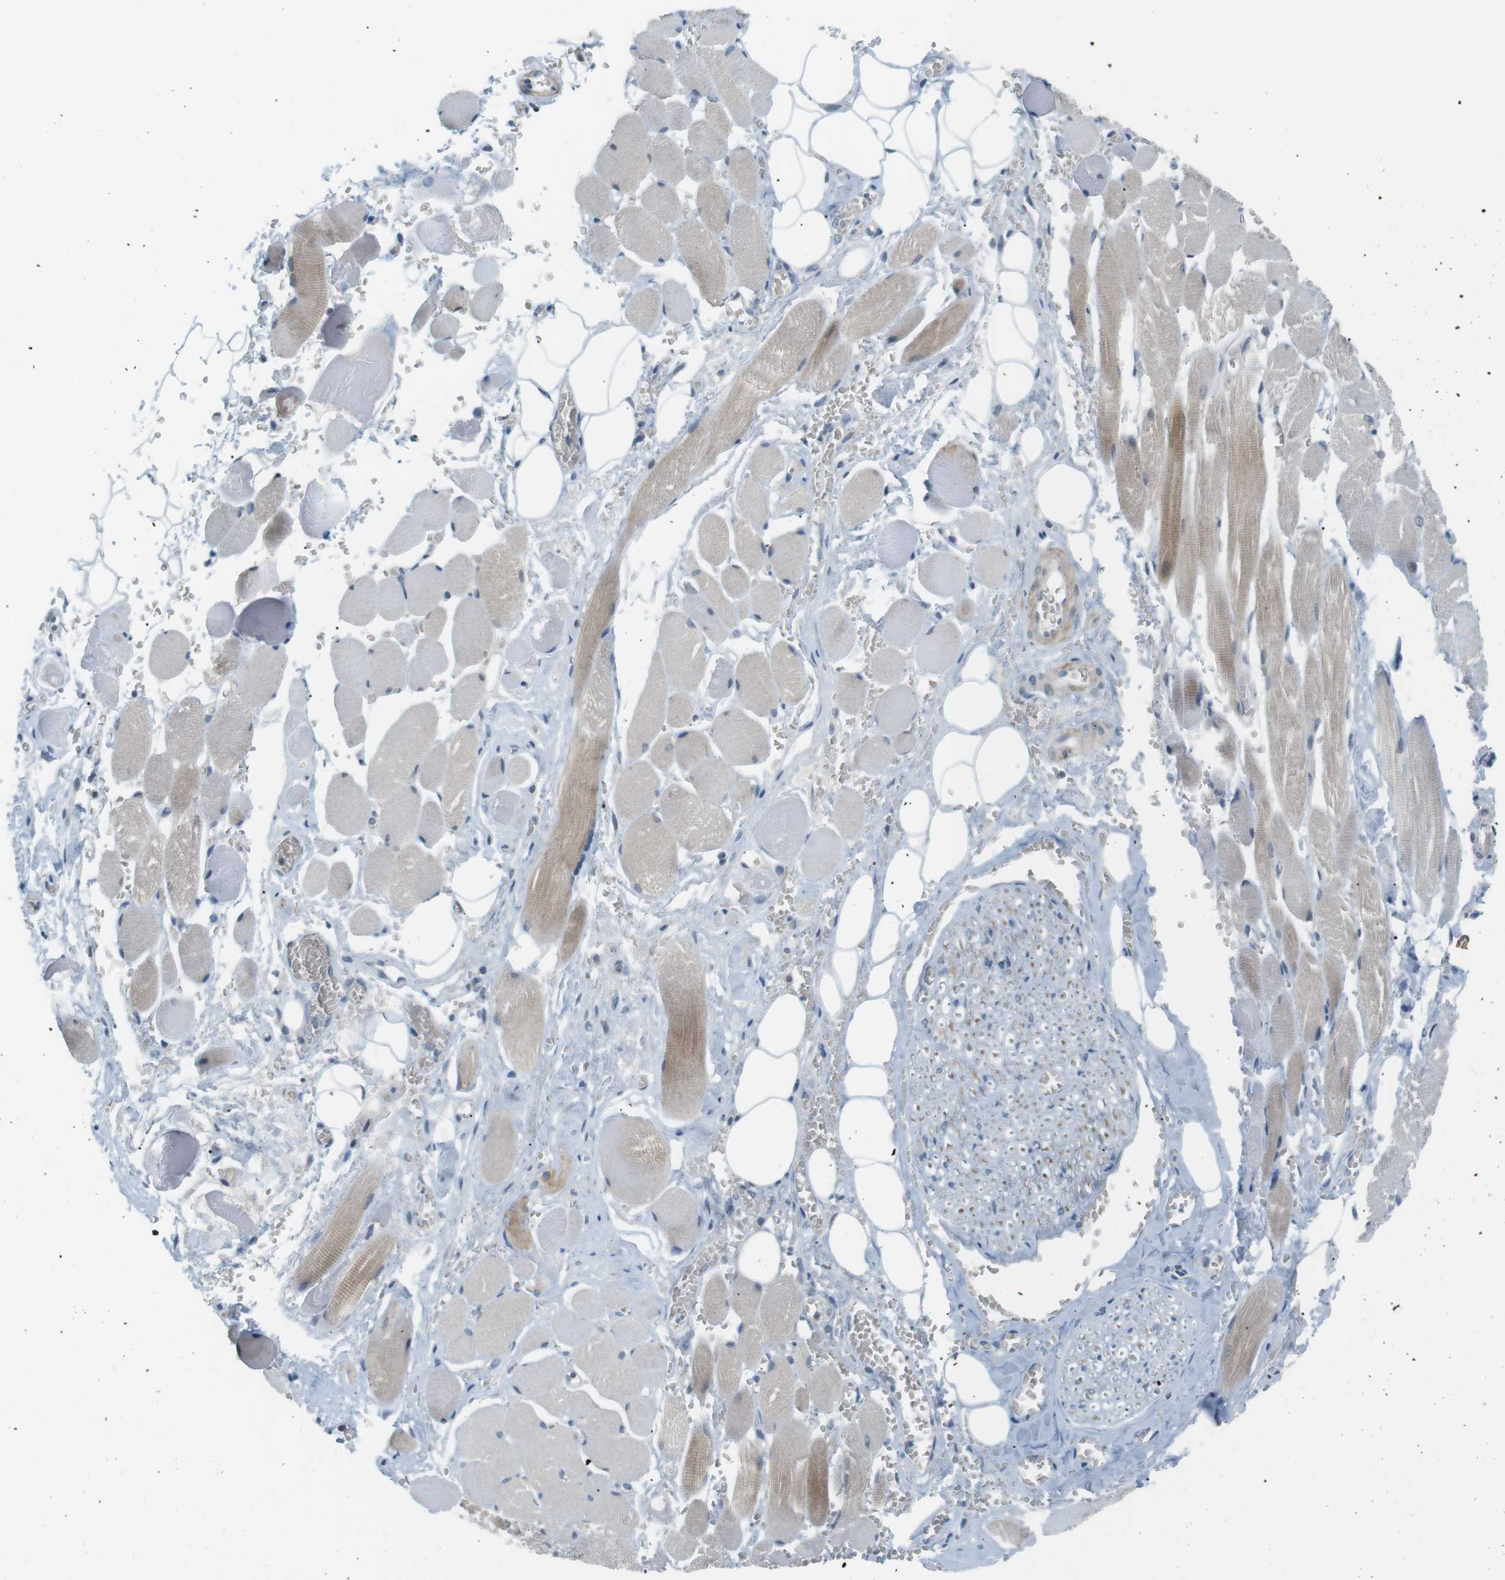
{"staining": {"intensity": "negative", "quantity": "none", "location": "none"}, "tissue": "adipose tissue", "cell_type": "Adipocytes", "image_type": "normal", "snomed": [{"axis": "morphology", "description": "Squamous cell carcinoma, NOS"}, {"axis": "topography", "description": "Oral tissue"}, {"axis": "topography", "description": "Head-Neck"}], "caption": "A high-resolution histopathology image shows immunohistochemistry (IHC) staining of normal adipose tissue, which displays no significant staining in adipocytes. (Brightfield microscopy of DAB immunohistochemistry at high magnification).", "gene": "RTN3", "patient": {"sex": "female", "age": 50}}